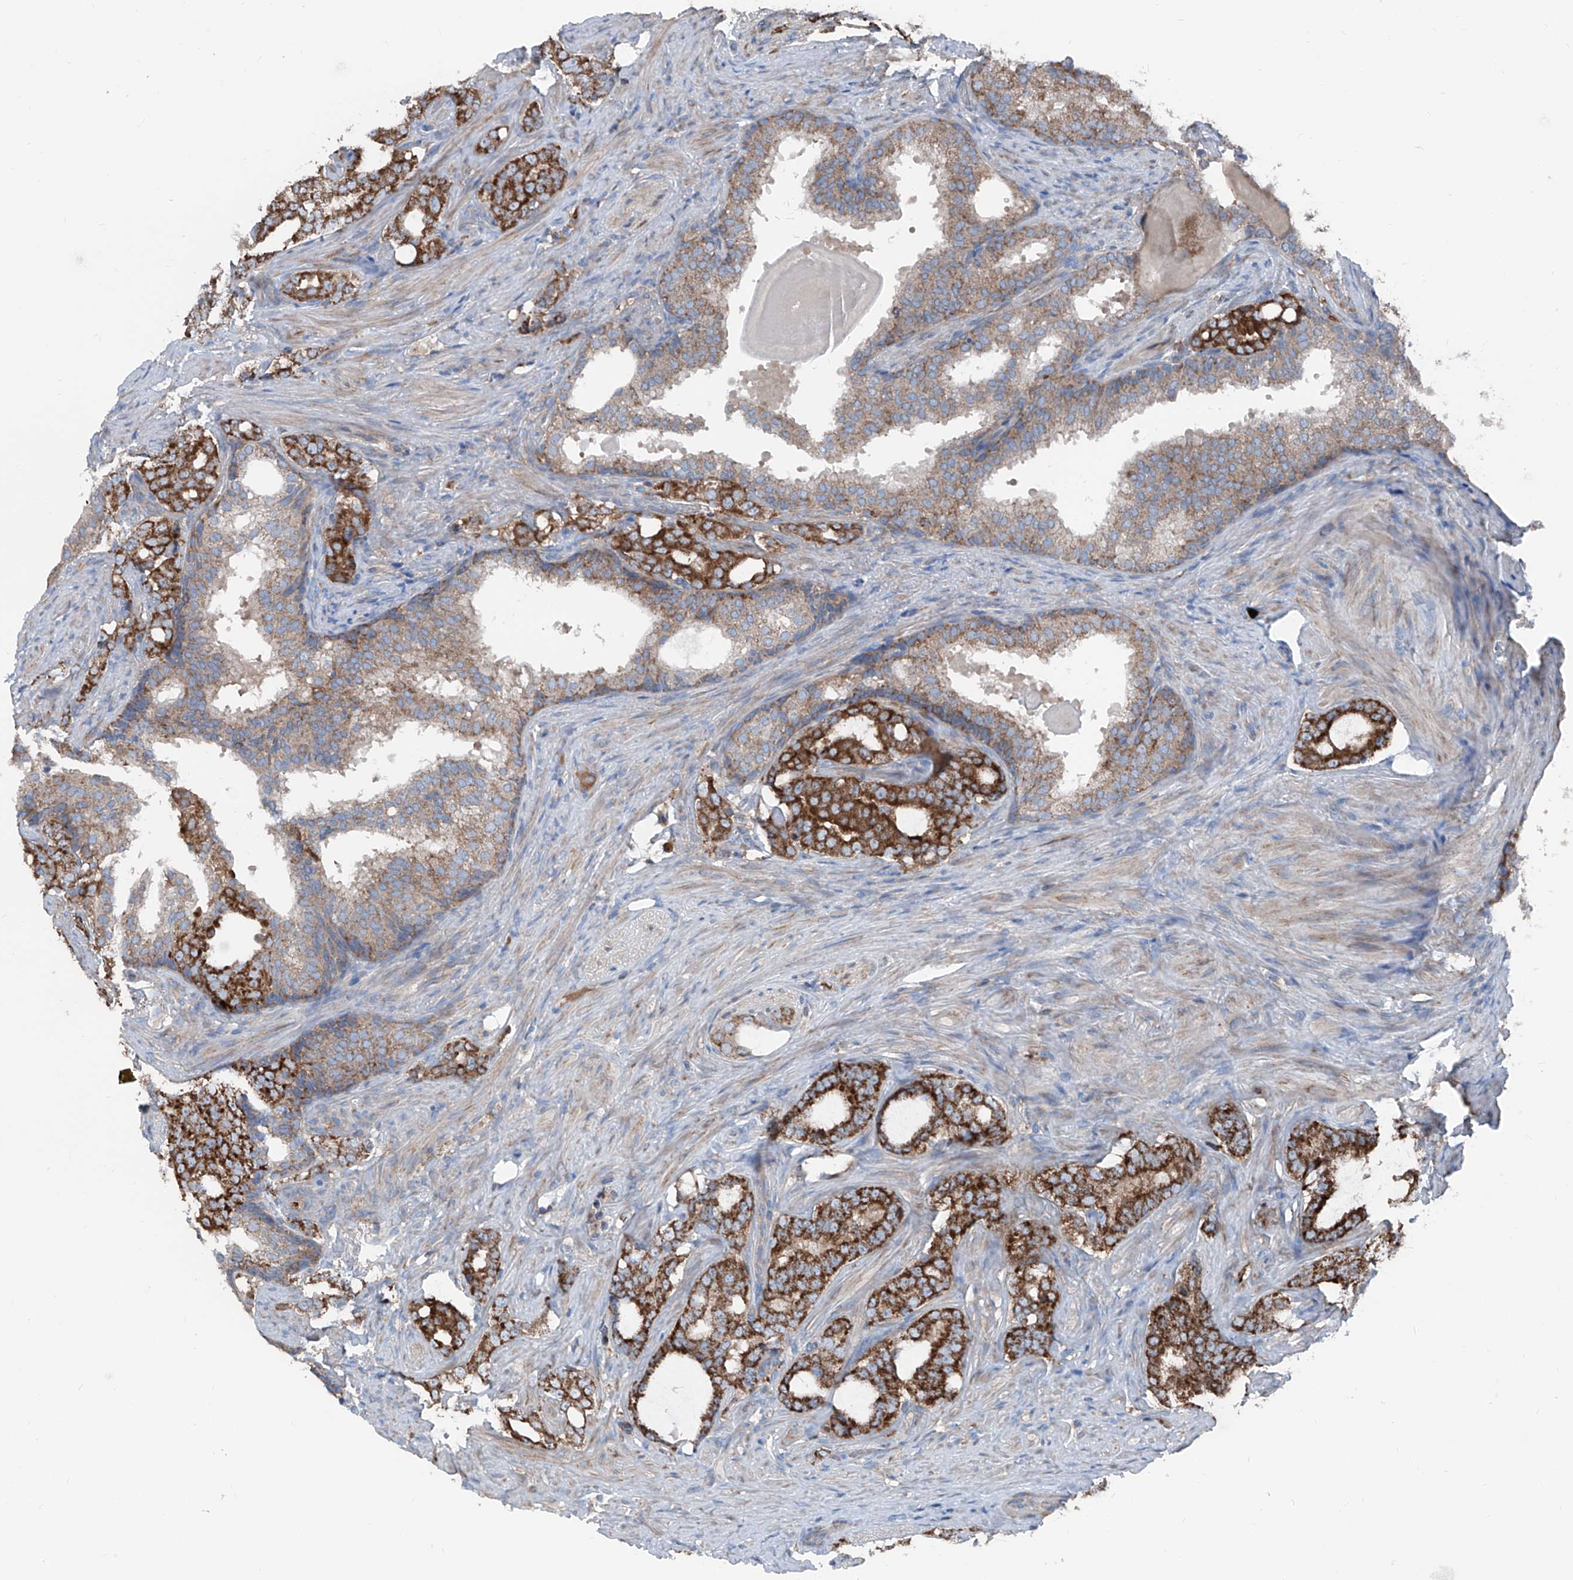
{"staining": {"intensity": "strong", "quantity": ">75%", "location": "cytoplasmic/membranous"}, "tissue": "prostate cancer", "cell_type": "Tumor cells", "image_type": "cancer", "snomed": [{"axis": "morphology", "description": "Adenocarcinoma, High grade"}, {"axis": "topography", "description": "Prostate"}], "caption": "The immunohistochemical stain shows strong cytoplasmic/membranous staining in tumor cells of prostate cancer tissue. (Stains: DAB (3,3'-diaminobenzidine) in brown, nuclei in blue, Microscopy: brightfield microscopy at high magnification).", "gene": "GPAT3", "patient": {"sex": "male", "age": 64}}